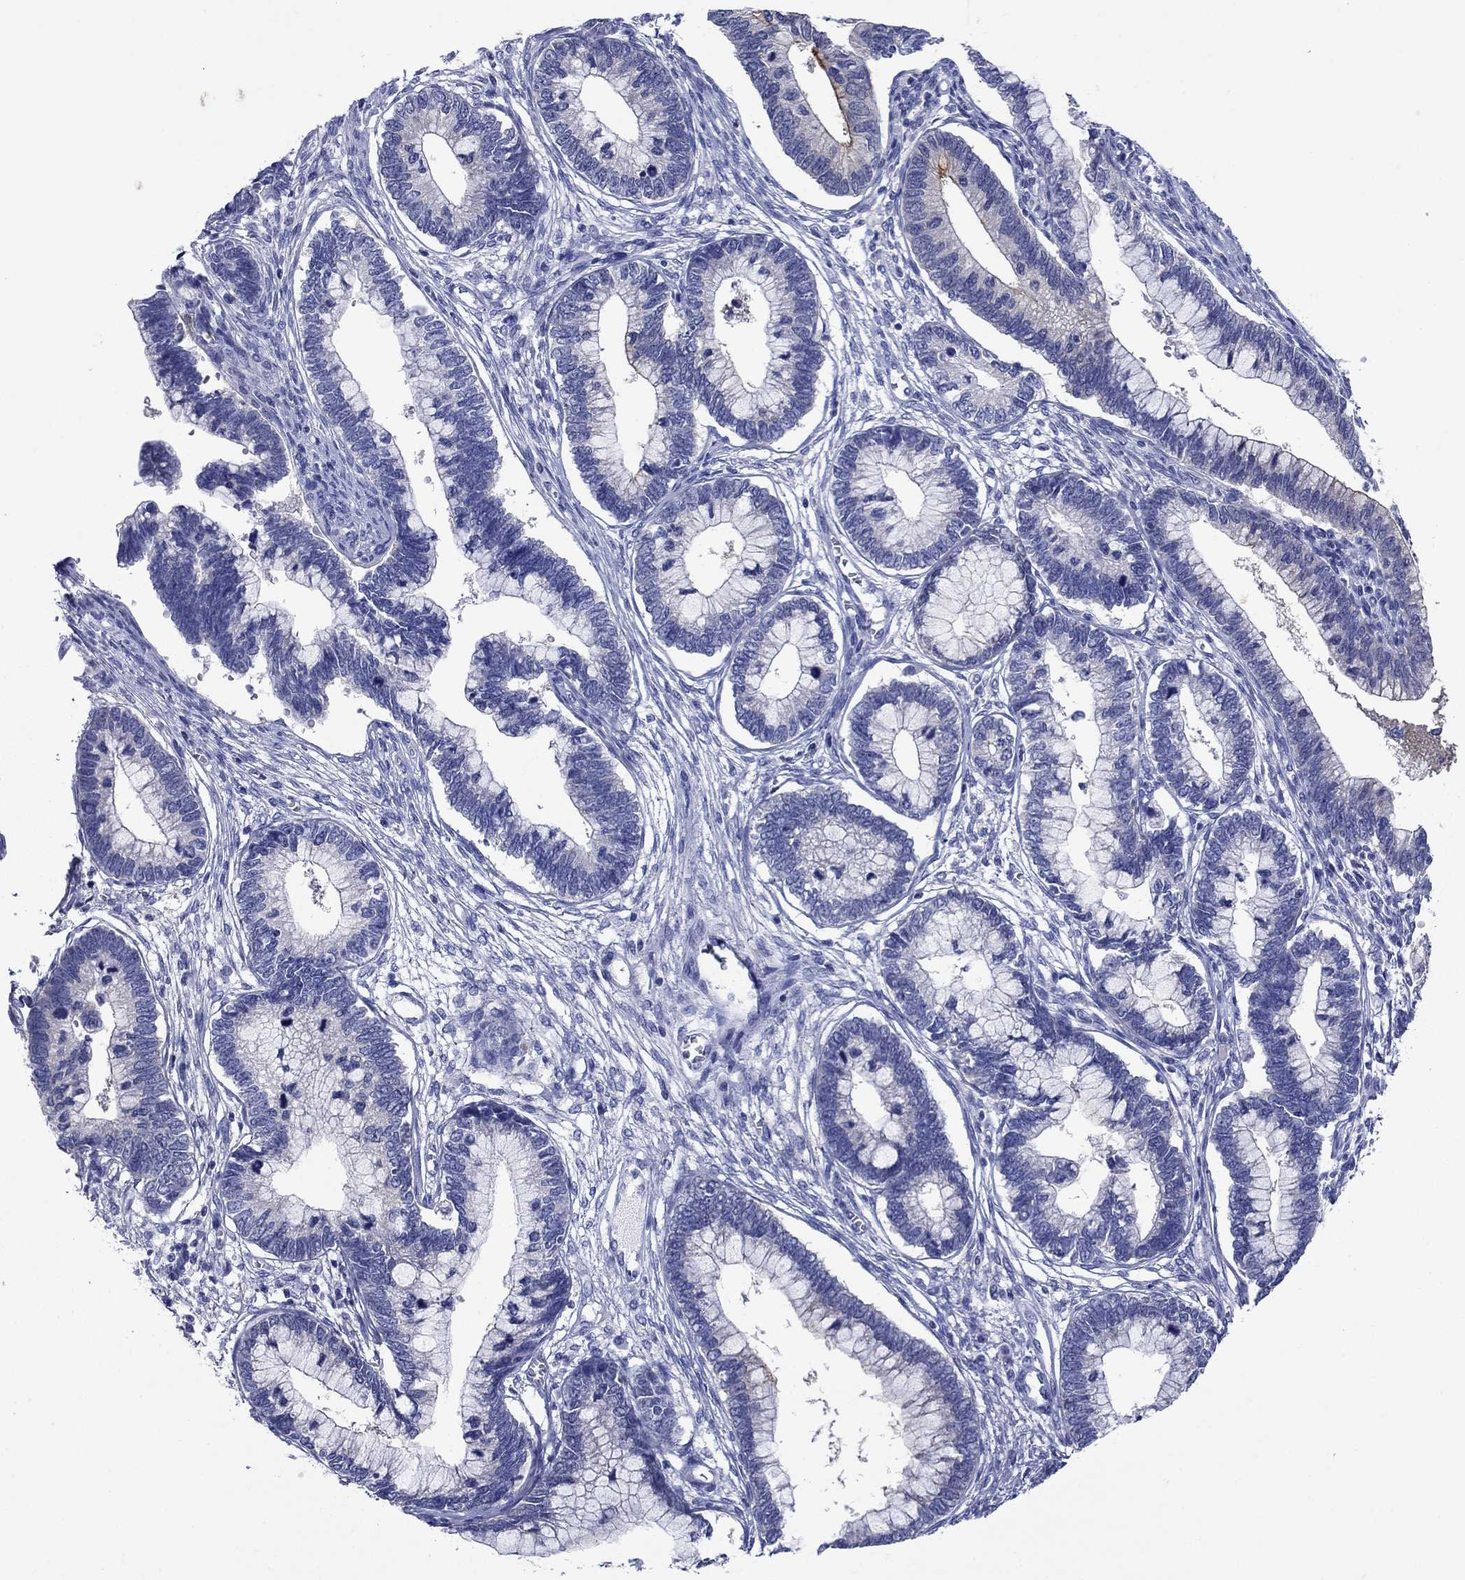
{"staining": {"intensity": "negative", "quantity": "none", "location": "none"}, "tissue": "cervical cancer", "cell_type": "Tumor cells", "image_type": "cancer", "snomed": [{"axis": "morphology", "description": "Adenocarcinoma, NOS"}, {"axis": "topography", "description": "Cervix"}], "caption": "Tumor cells show no significant protein positivity in cervical cancer (adenocarcinoma).", "gene": "SULT2B1", "patient": {"sex": "female", "age": 44}}